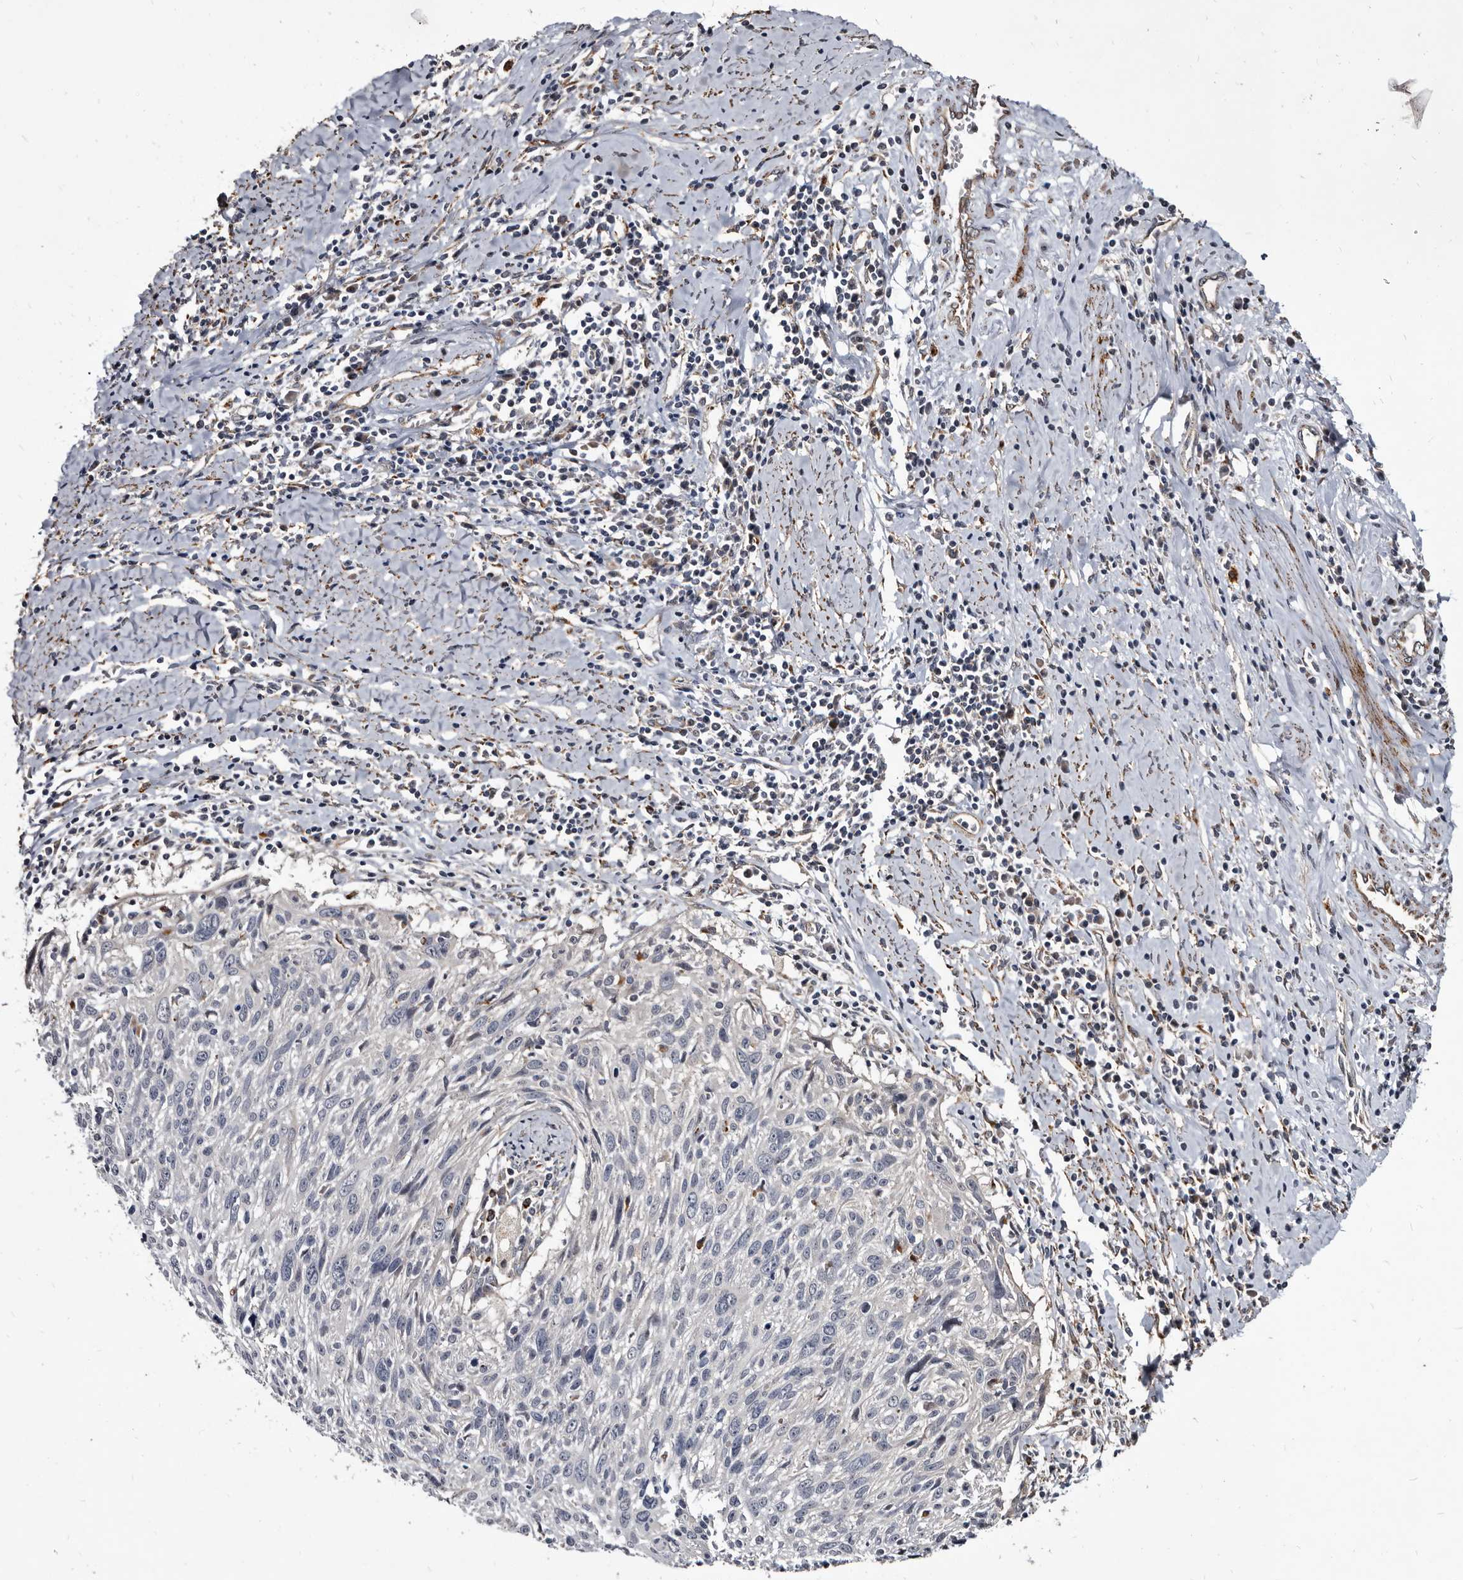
{"staining": {"intensity": "negative", "quantity": "none", "location": "none"}, "tissue": "cervical cancer", "cell_type": "Tumor cells", "image_type": "cancer", "snomed": [{"axis": "morphology", "description": "Squamous cell carcinoma, NOS"}, {"axis": "topography", "description": "Cervix"}], "caption": "There is no significant staining in tumor cells of cervical squamous cell carcinoma.", "gene": "CTSA", "patient": {"sex": "female", "age": 51}}